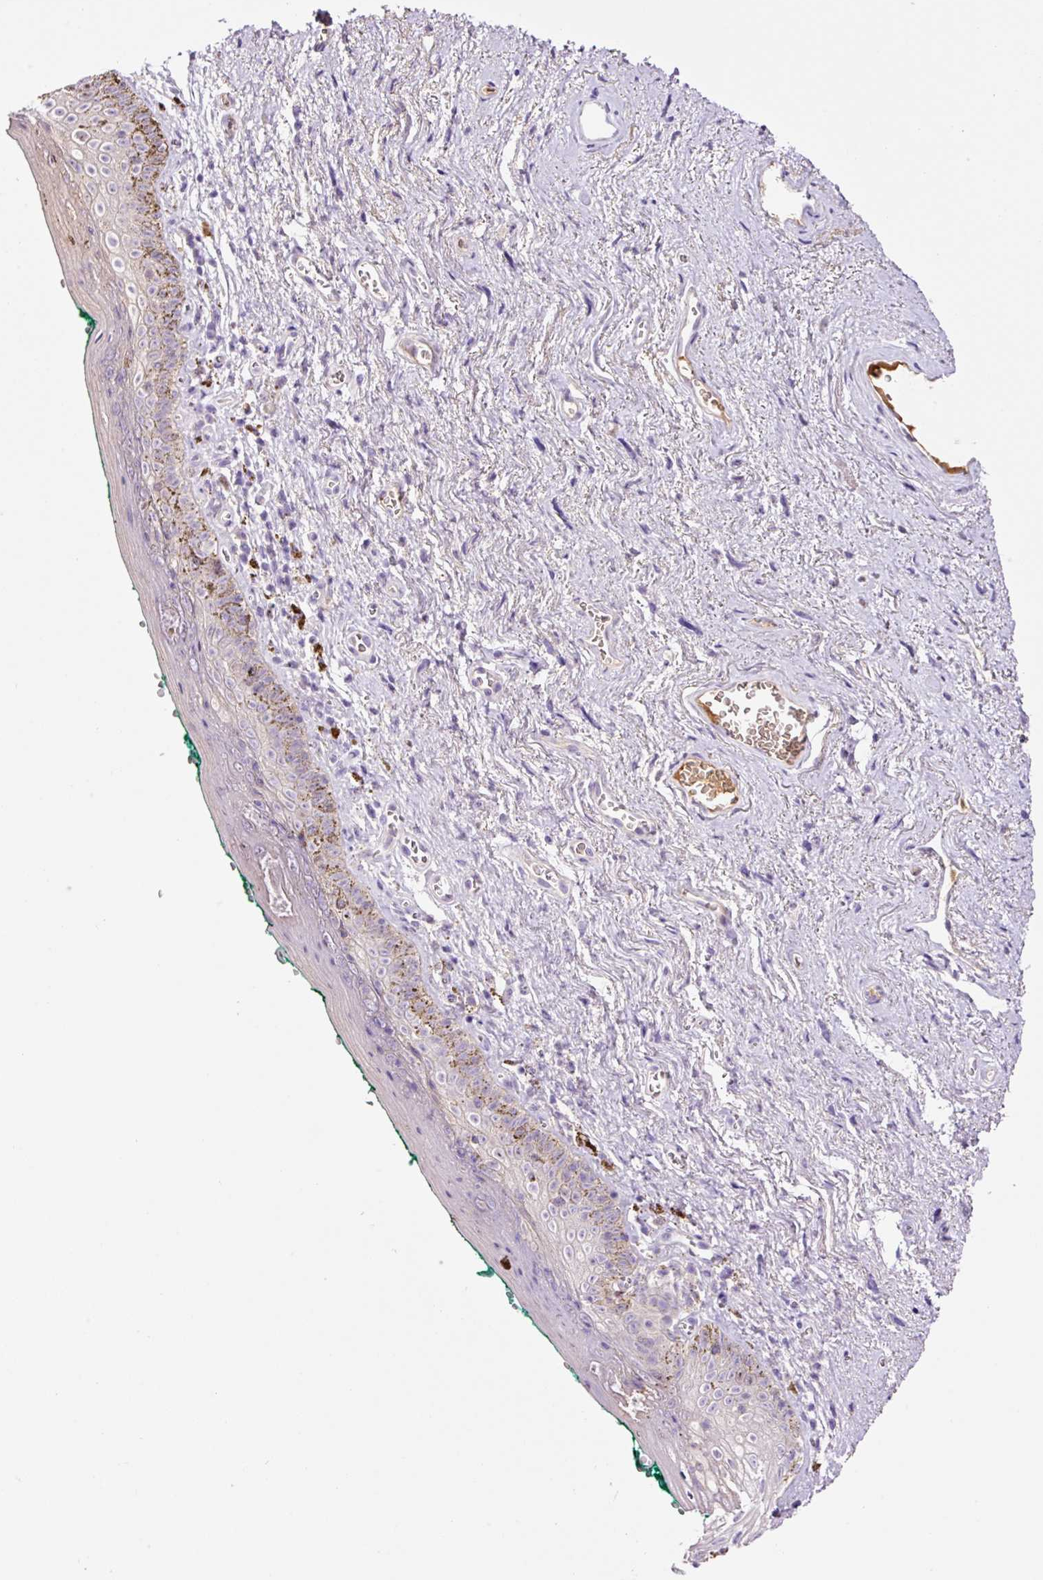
{"staining": {"intensity": "moderate", "quantity": "<25%", "location": "cytoplasmic/membranous"}, "tissue": "vagina", "cell_type": "Squamous epithelial cells", "image_type": "normal", "snomed": [{"axis": "morphology", "description": "Normal tissue, NOS"}, {"axis": "topography", "description": "Vulva"}, {"axis": "topography", "description": "Vagina"}, {"axis": "topography", "description": "Peripheral nerve tissue"}], "caption": "Brown immunohistochemical staining in benign vagina displays moderate cytoplasmic/membranous positivity in approximately <25% of squamous epithelial cells. (Brightfield microscopy of DAB IHC at high magnification).", "gene": "DPPA4", "patient": {"sex": "female", "age": 66}}